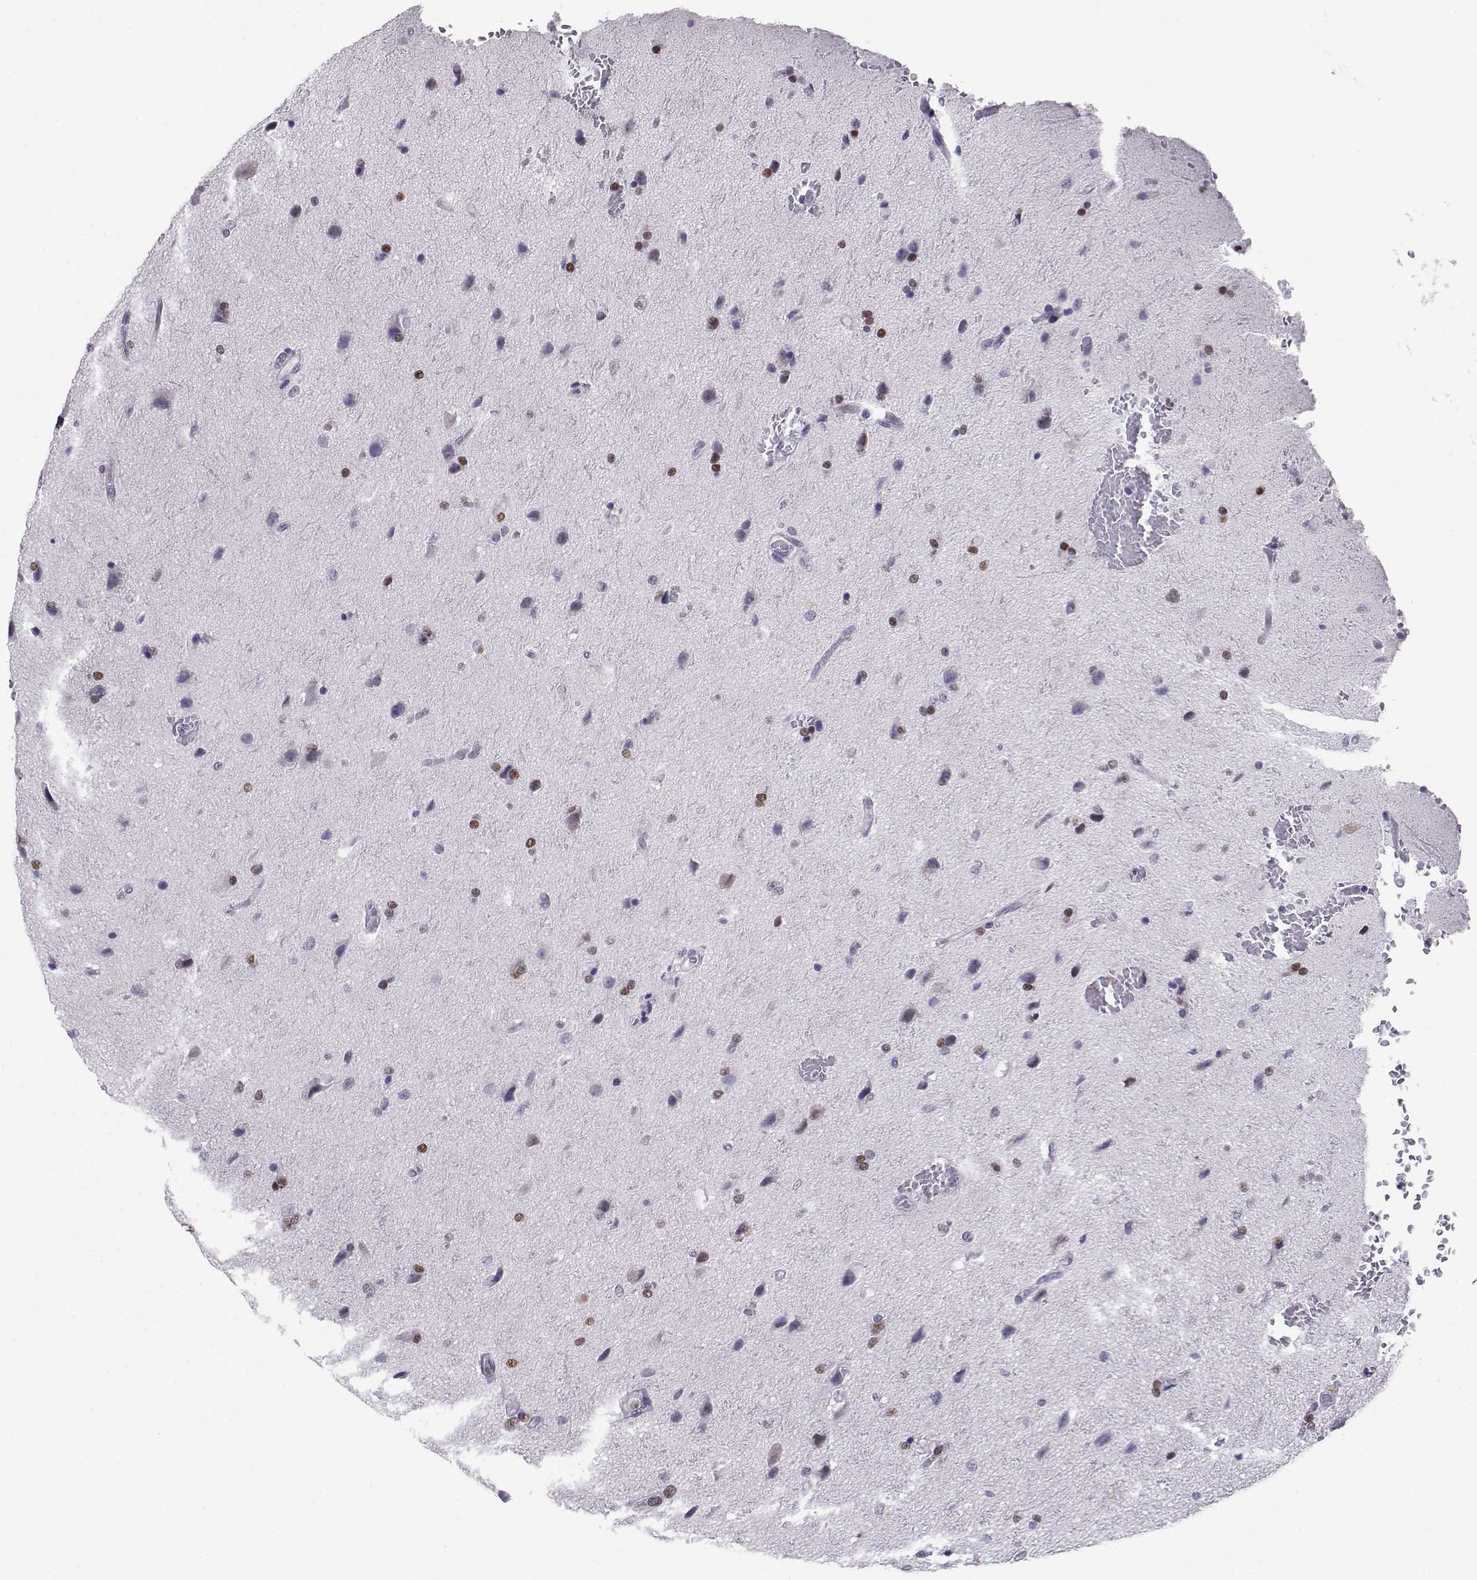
{"staining": {"intensity": "moderate", "quantity": "<25%", "location": "cytoplasmic/membranous"}, "tissue": "glioma", "cell_type": "Tumor cells", "image_type": "cancer", "snomed": [{"axis": "morphology", "description": "Glioma, malignant, High grade"}, {"axis": "topography", "description": "Brain"}], "caption": "The micrograph displays immunohistochemical staining of glioma. There is moderate cytoplasmic/membranous positivity is seen in about <25% of tumor cells. The staining was performed using DAB to visualize the protein expression in brown, while the nuclei were stained in blue with hematoxylin (Magnification: 20x).", "gene": "TEDC2", "patient": {"sex": "male", "age": 68}}